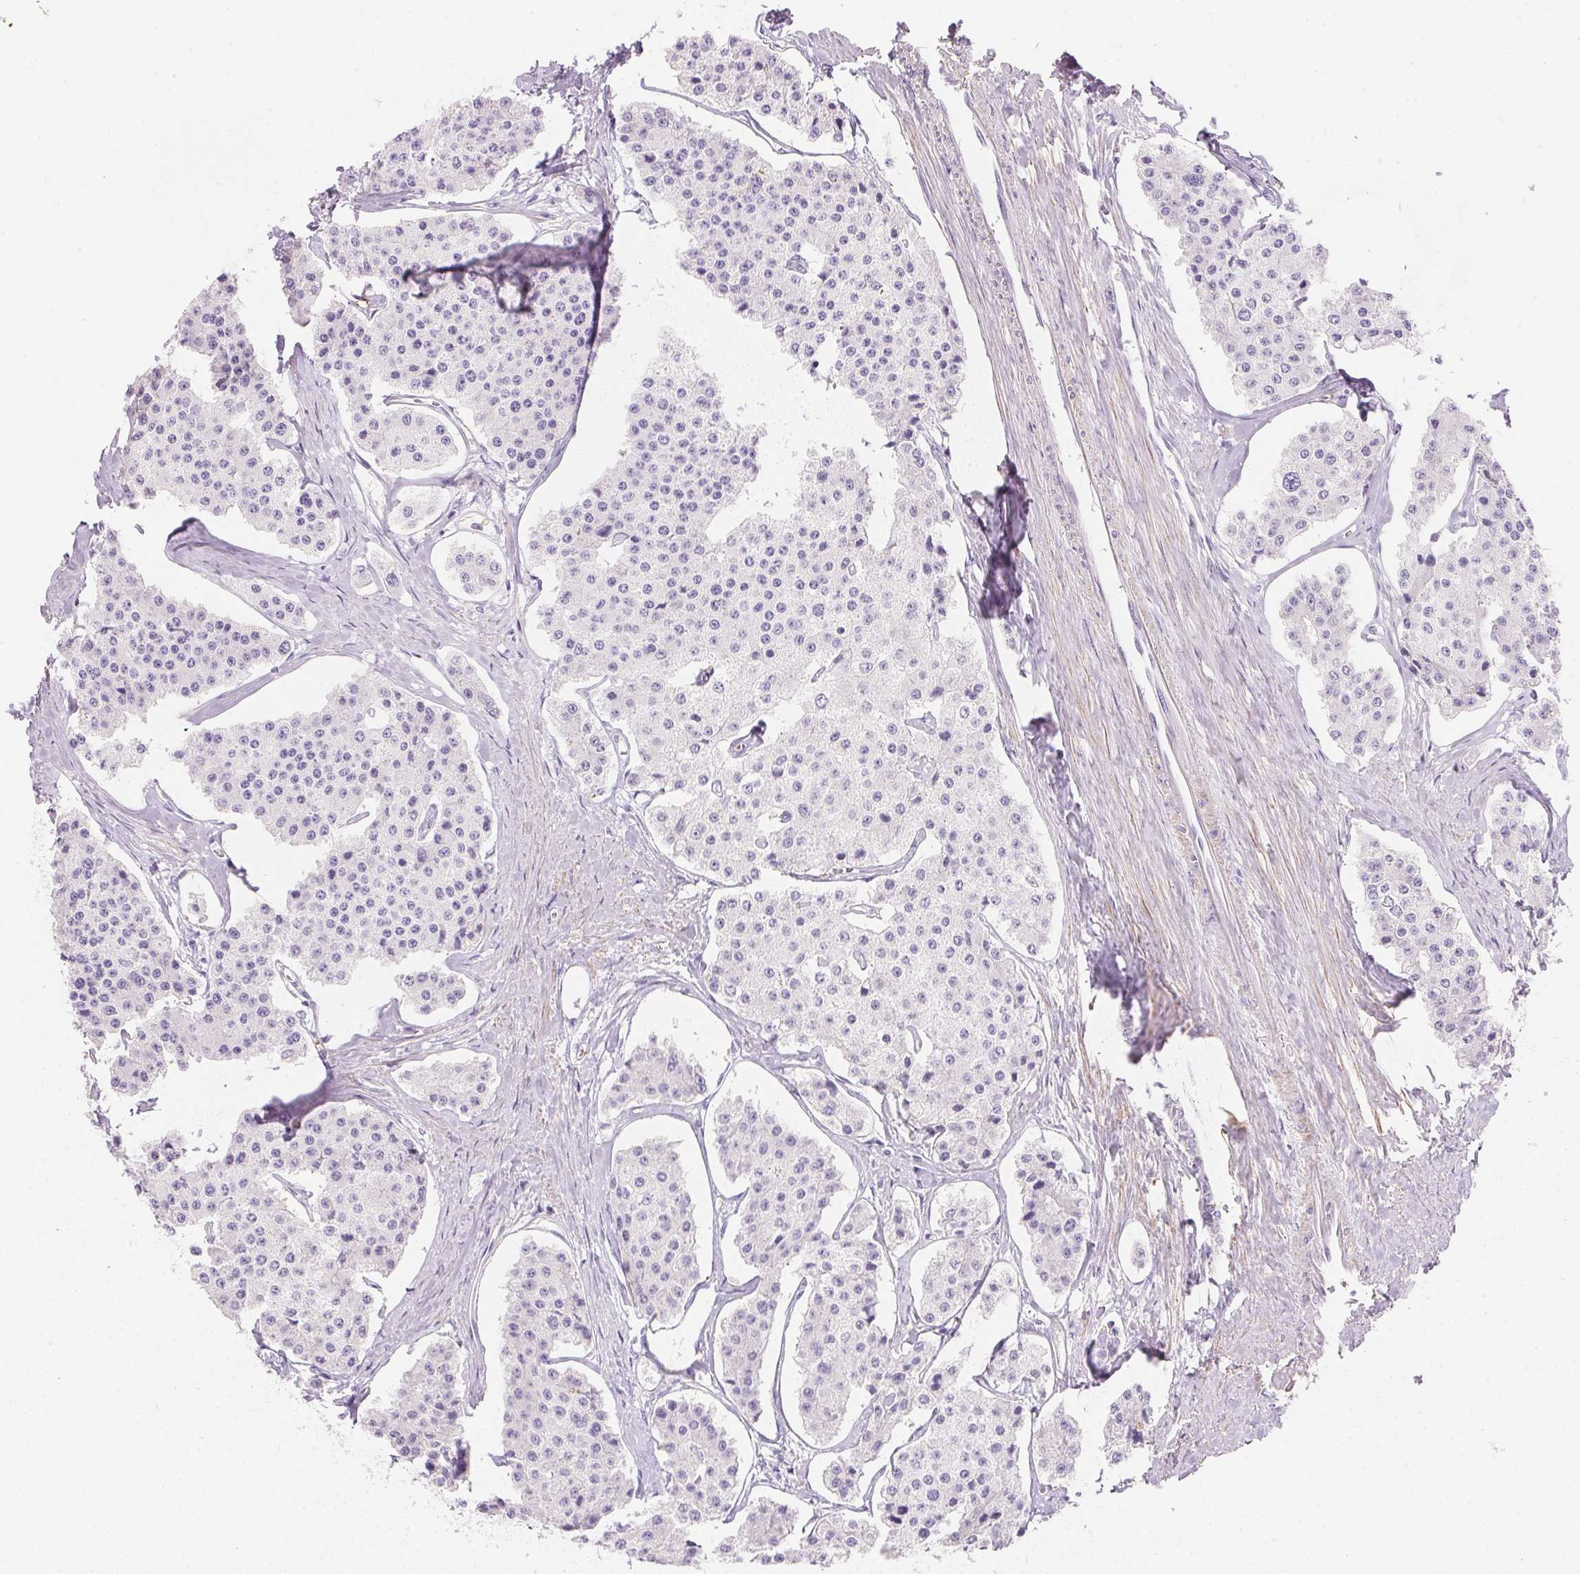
{"staining": {"intensity": "negative", "quantity": "none", "location": "none"}, "tissue": "carcinoid", "cell_type": "Tumor cells", "image_type": "cancer", "snomed": [{"axis": "morphology", "description": "Carcinoid, malignant, NOS"}, {"axis": "topography", "description": "Small intestine"}], "caption": "Immunohistochemistry histopathology image of neoplastic tissue: human carcinoid (malignant) stained with DAB (3,3'-diaminobenzidine) reveals no significant protein positivity in tumor cells. (Stains: DAB (3,3'-diaminobenzidine) immunohistochemistry (IHC) with hematoxylin counter stain, Microscopy: brightfield microscopy at high magnification).", "gene": "KCNE2", "patient": {"sex": "female", "age": 65}}